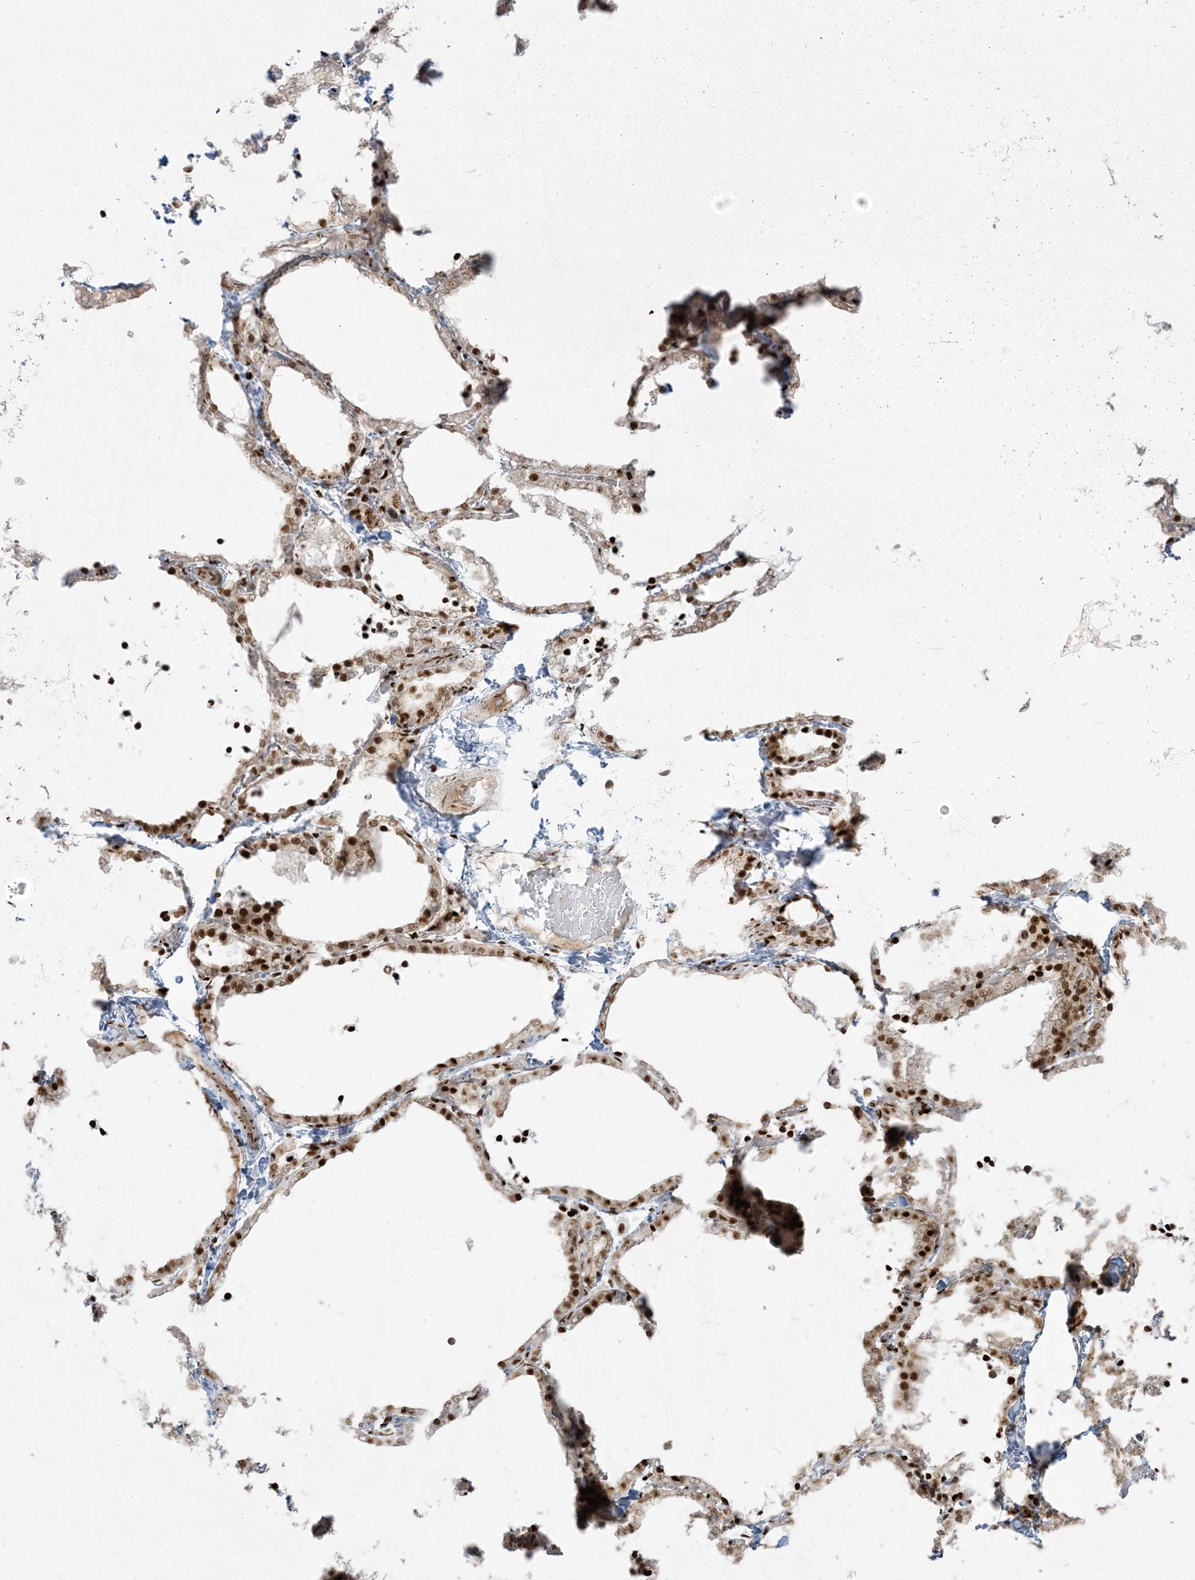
{"staining": {"intensity": "strong", "quantity": "25%-75%", "location": "nuclear"}, "tissue": "thyroid gland", "cell_type": "Glandular cells", "image_type": "normal", "snomed": [{"axis": "morphology", "description": "Normal tissue, NOS"}, {"axis": "topography", "description": "Thyroid gland"}], "caption": "A photomicrograph showing strong nuclear expression in about 25%-75% of glandular cells in unremarkable thyroid gland, as visualized by brown immunohistochemical staining.", "gene": "RBM10", "patient": {"sex": "female", "age": 22}}